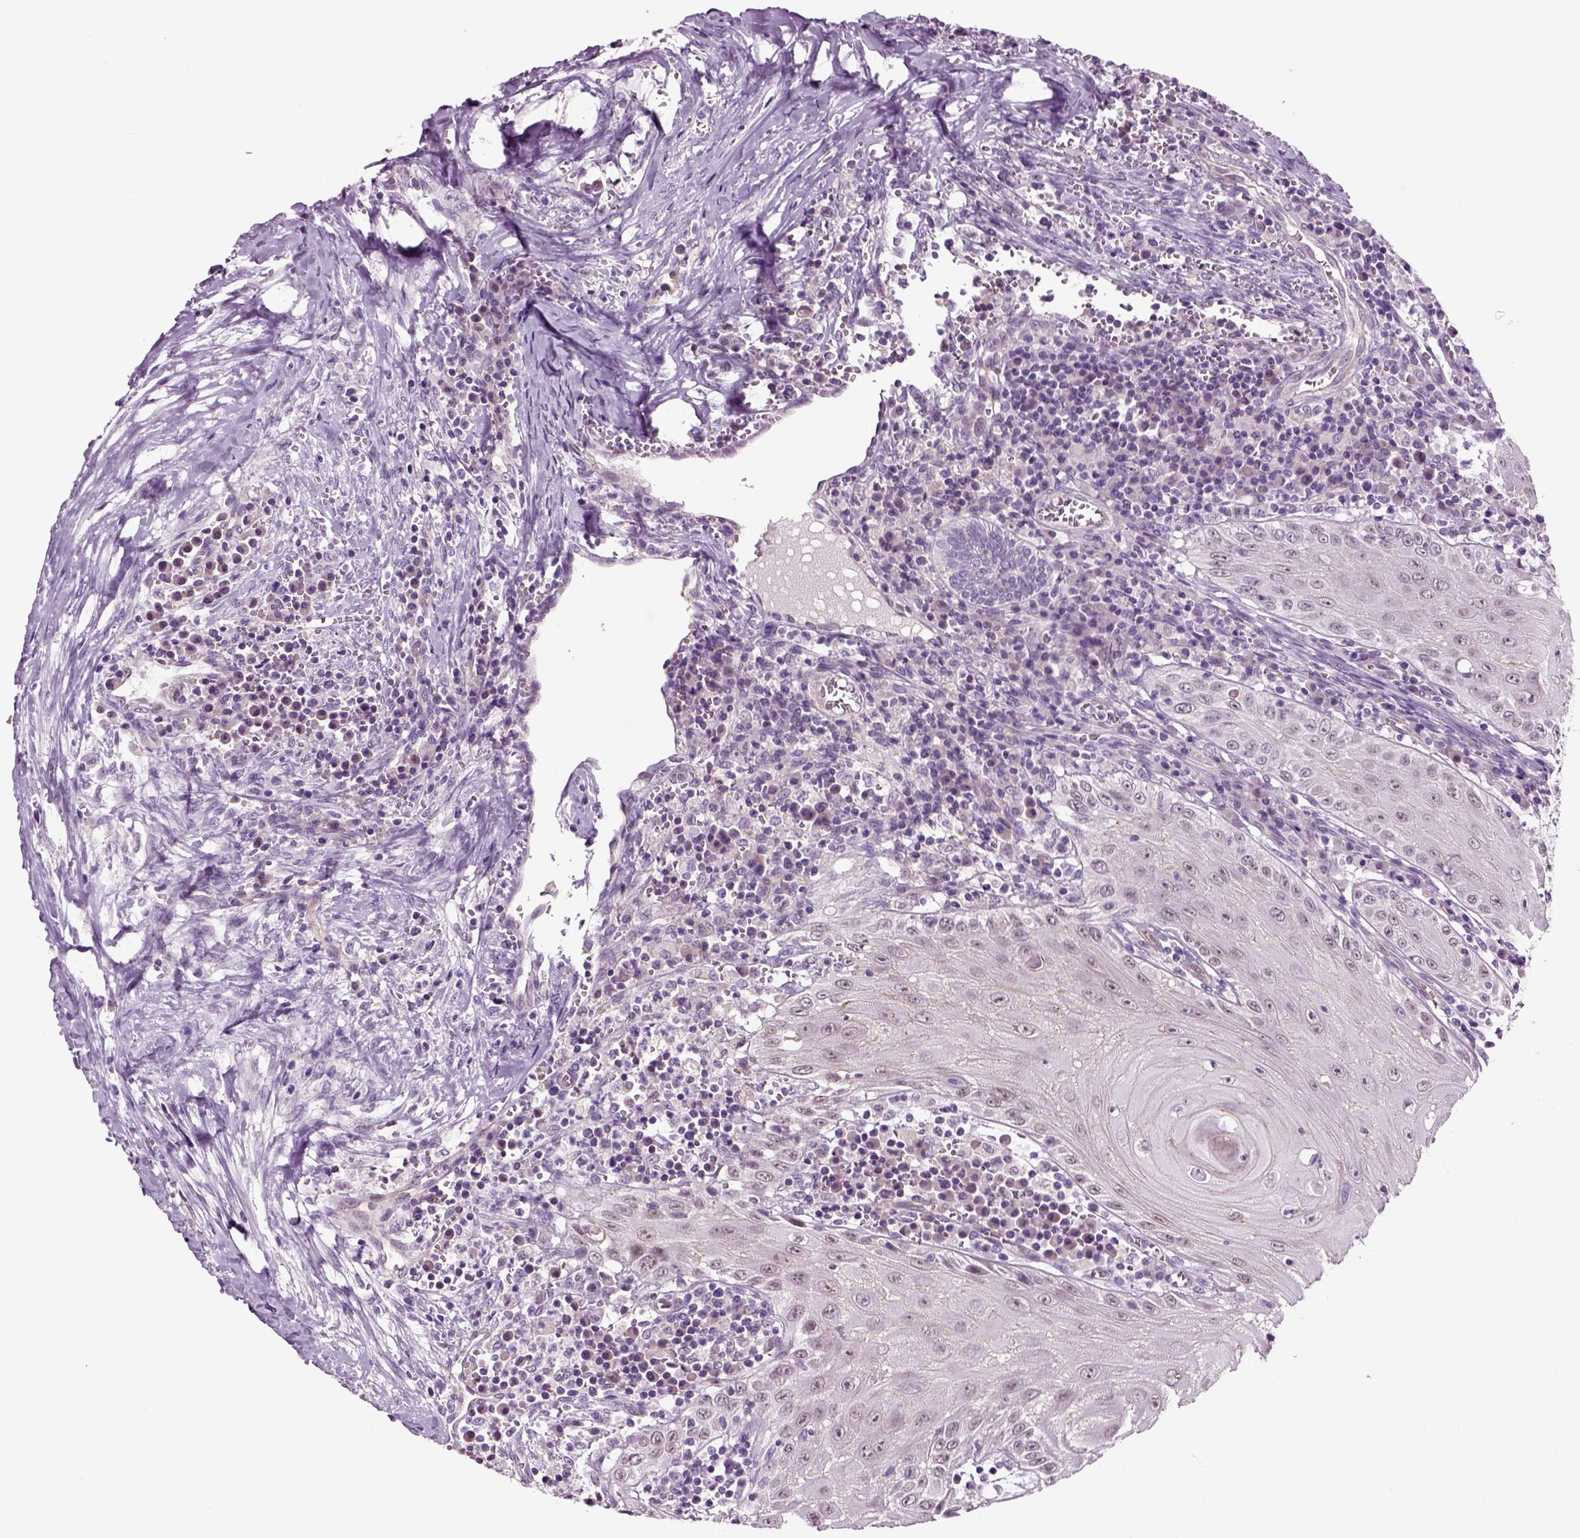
{"staining": {"intensity": "negative", "quantity": "none", "location": "none"}, "tissue": "head and neck cancer", "cell_type": "Tumor cells", "image_type": "cancer", "snomed": [{"axis": "morphology", "description": "Squamous cell carcinoma, NOS"}, {"axis": "topography", "description": "Oral tissue"}, {"axis": "topography", "description": "Head-Neck"}], "caption": "Immunohistochemistry (IHC) of human squamous cell carcinoma (head and neck) reveals no staining in tumor cells.", "gene": "COL9A2", "patient": {"sex": "male", "age": 58}}